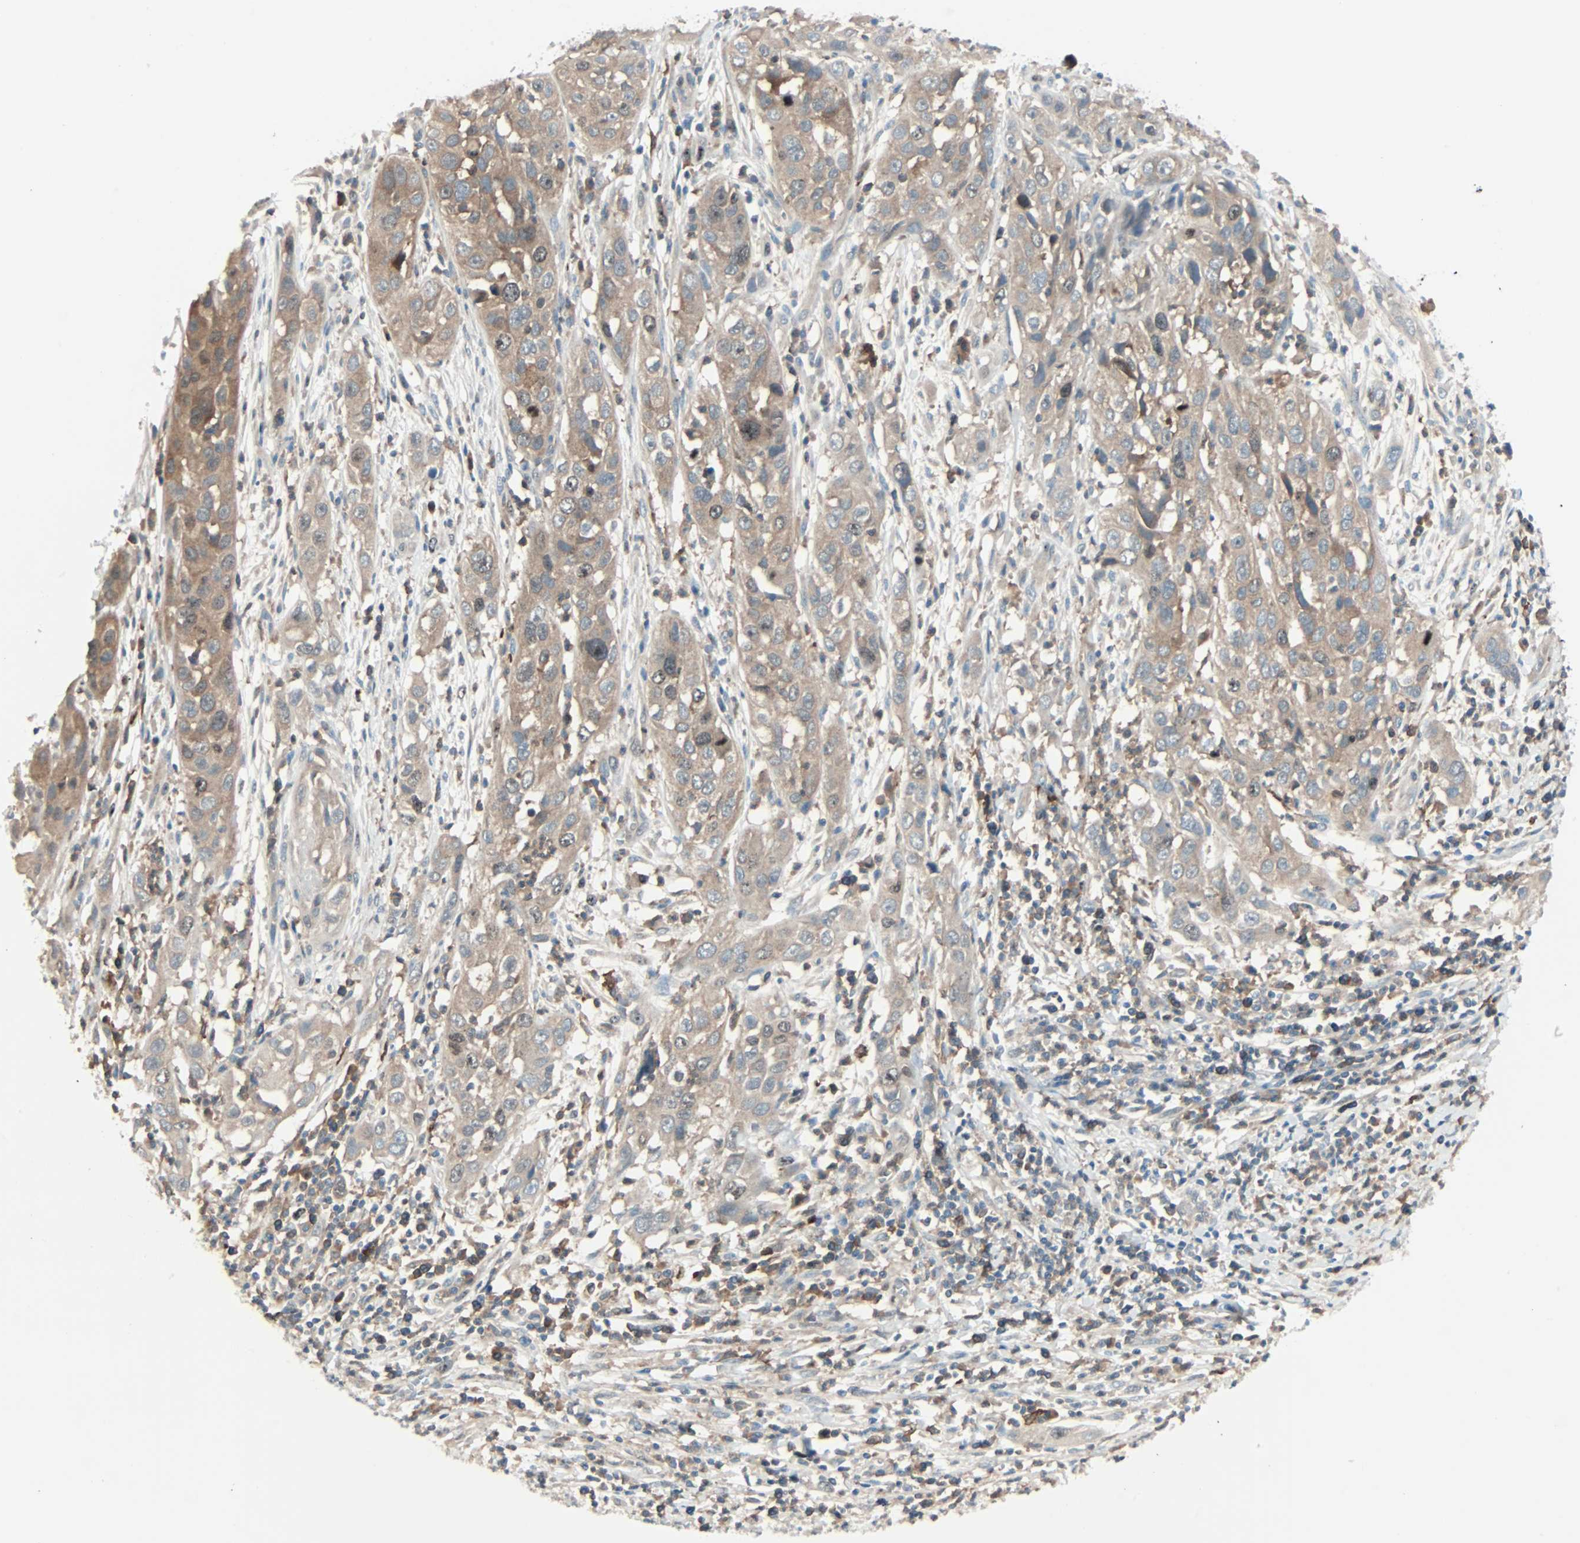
{"staining": {"intensity": "moderate", "quantity": ">75%", "location": "cytoplasmic/membranous"}, "tissue": "cervical cancer", "cell_type": "Tumor cells", "image_type": "cancer", "snomed": [{"axis": "morphology", "description": "Squamous cell carcinoma, NOS"}, {"axis": "topography", "description": "Cervix"}], "caption": "DAB immunohistochemical staining of human cervical cancer shows moderate cytoplasmic/membranous protein staining in approximately >75% of tumor cells.", "gene": "SMIM8", "patient": {"sex": "female", "age": 32}}